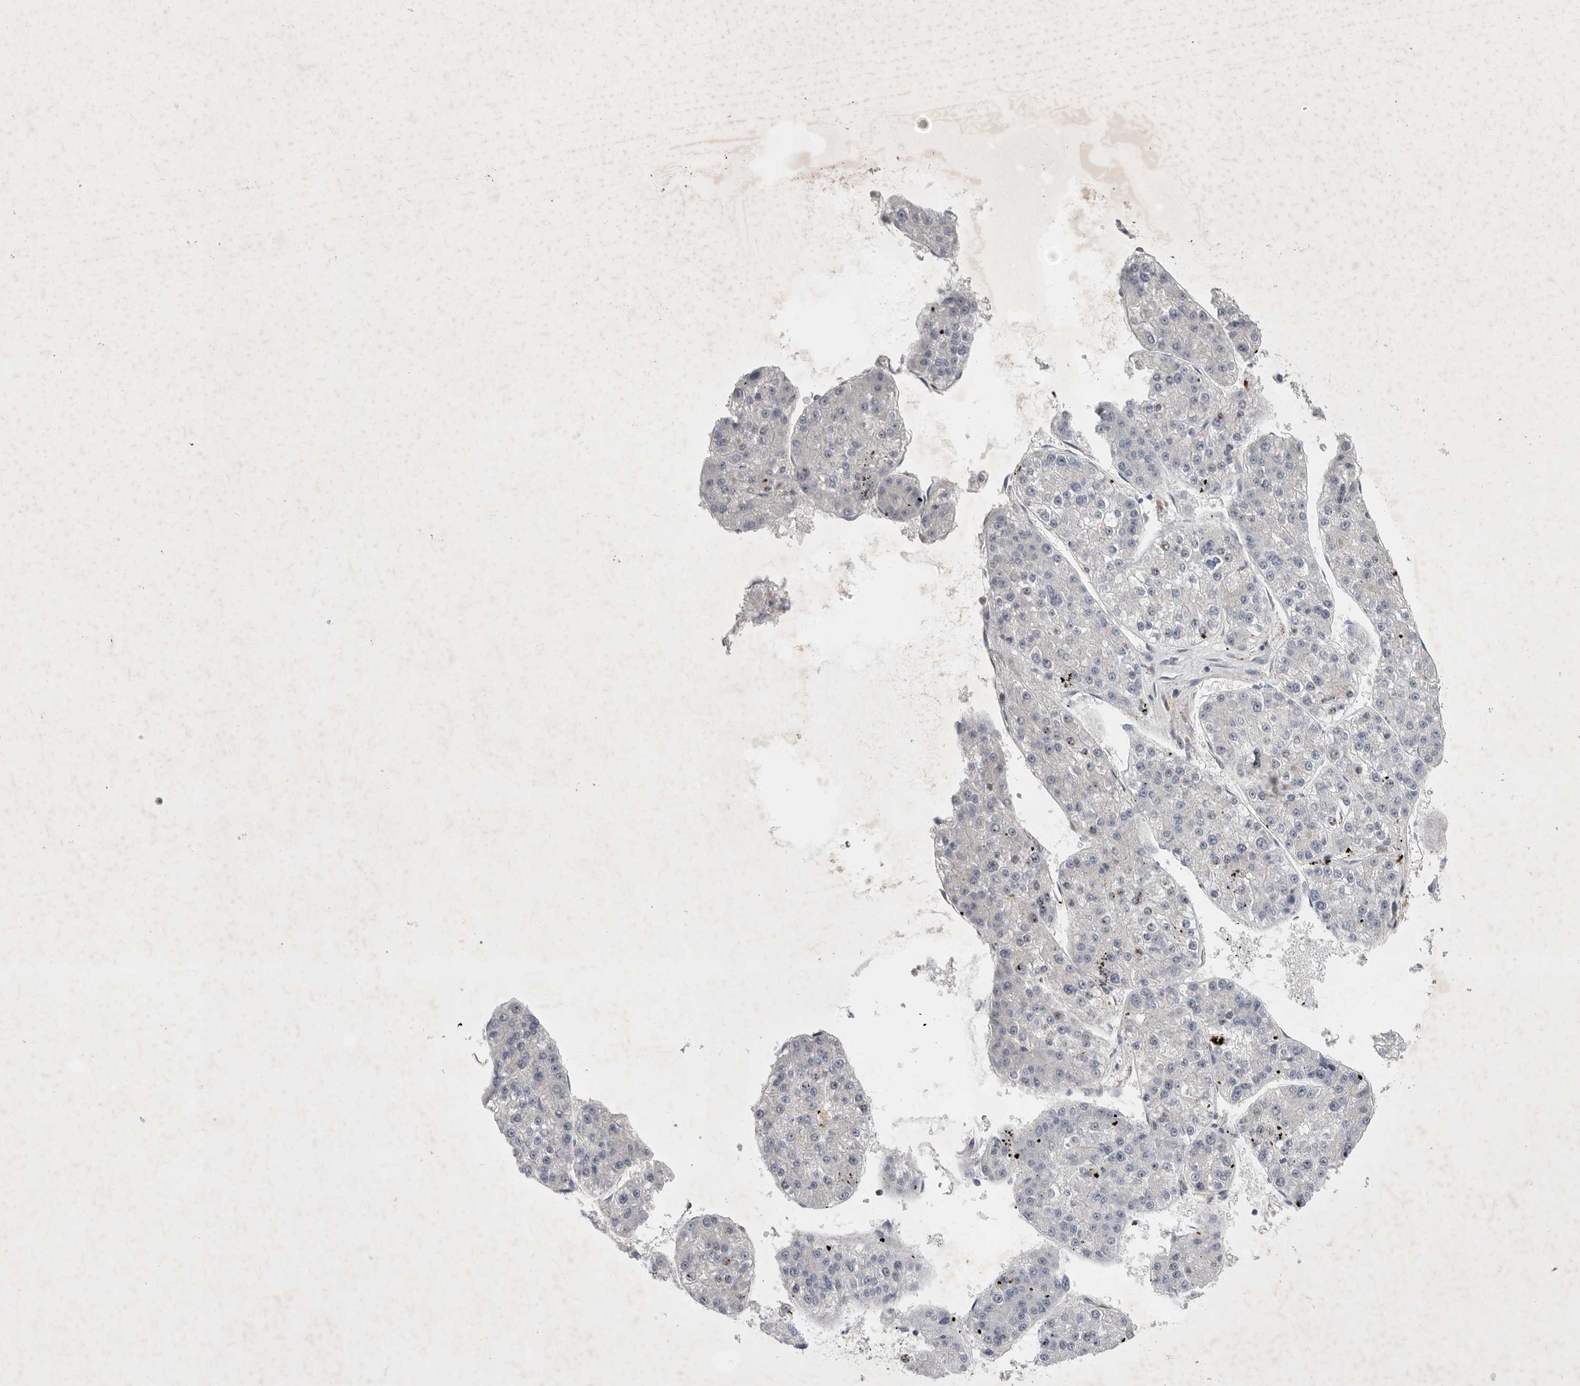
{"staining": {"intensity": "negative", "quantity": "none", "location": "none"}, "tissue": "liver cancer", "cell_type": "Tumor cells", "image_type": "cancer", "snomed": [{"axis": "morphology", "description": "Carcinoma, Hepatocellular, NOS"}, {"axis": "topography", "description": "Liver"}], "caption": "Liver cancer was stained to show a protein in brown. There is no significant positivity in tumor cells.", "gene": "SIGLEC10", "patient": {"sex": "female", "age": 73}}